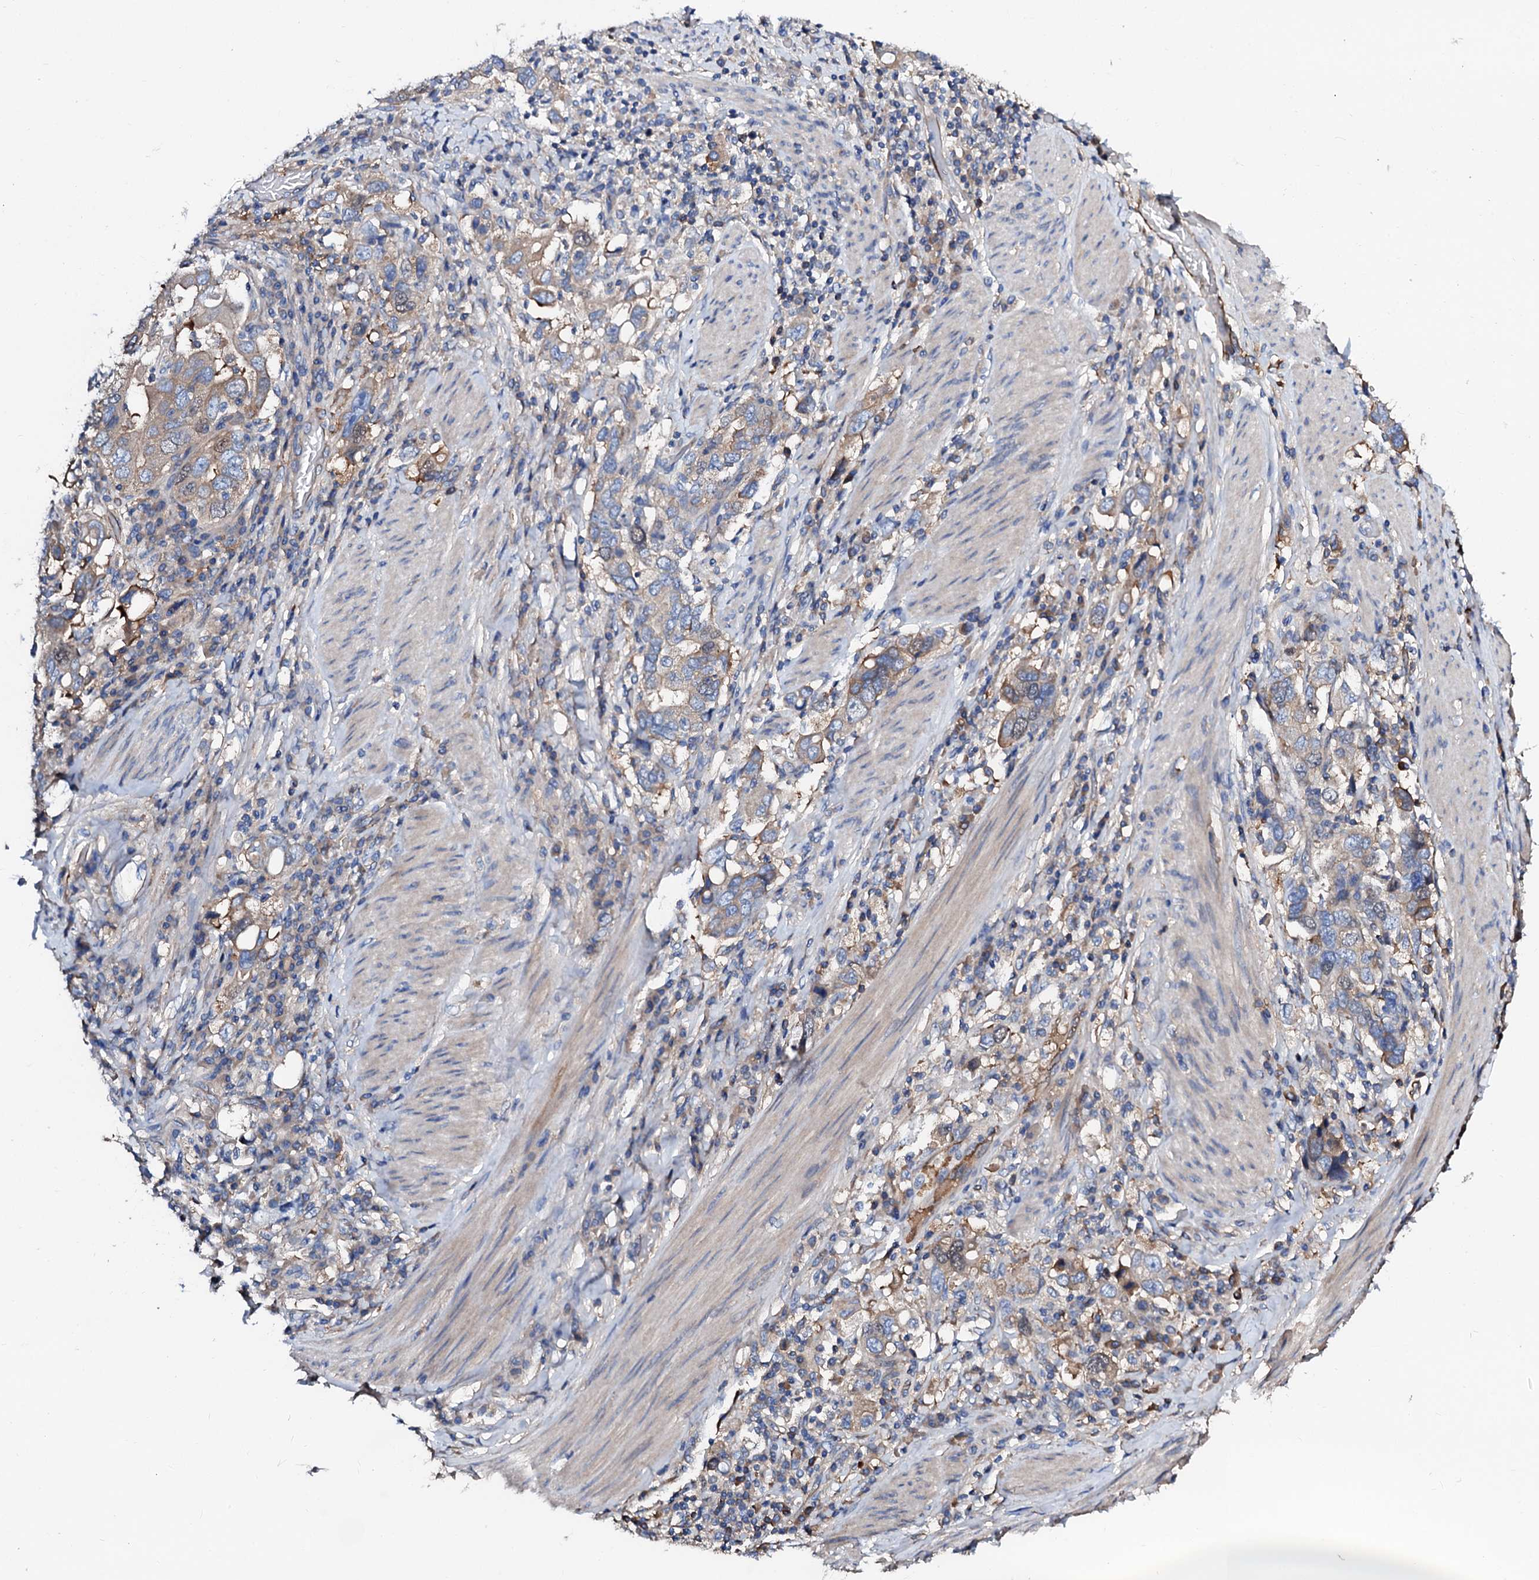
{"staining": {"intensity": "moderate", "quantity": "25%-75%", "location": "cytoplasmic/membranous,nuclear"}, "tissue": "stomach cancer", "cell_type": "Tumor cells", "image_type": "cancer", "snomed": [{"axis": "morphology", "description": "Adenocarcinoma, NOS"}, {"axis": "topography", "description": "Stomach, upper"}], "caption": "High-magnification brightfield microscopy of adenocarcinoma (stomach) stained with DAB (3,3'-diaminobenzidine) (brown) and counterstained with hematoxylin (blue). tumor cells exhibit moderate cytoplasmic/membranous and nuclear positivity is identified in about25%-75% of cells.", "gene": "CSKMT", "patient": {"sex": "male", "age": 62}}